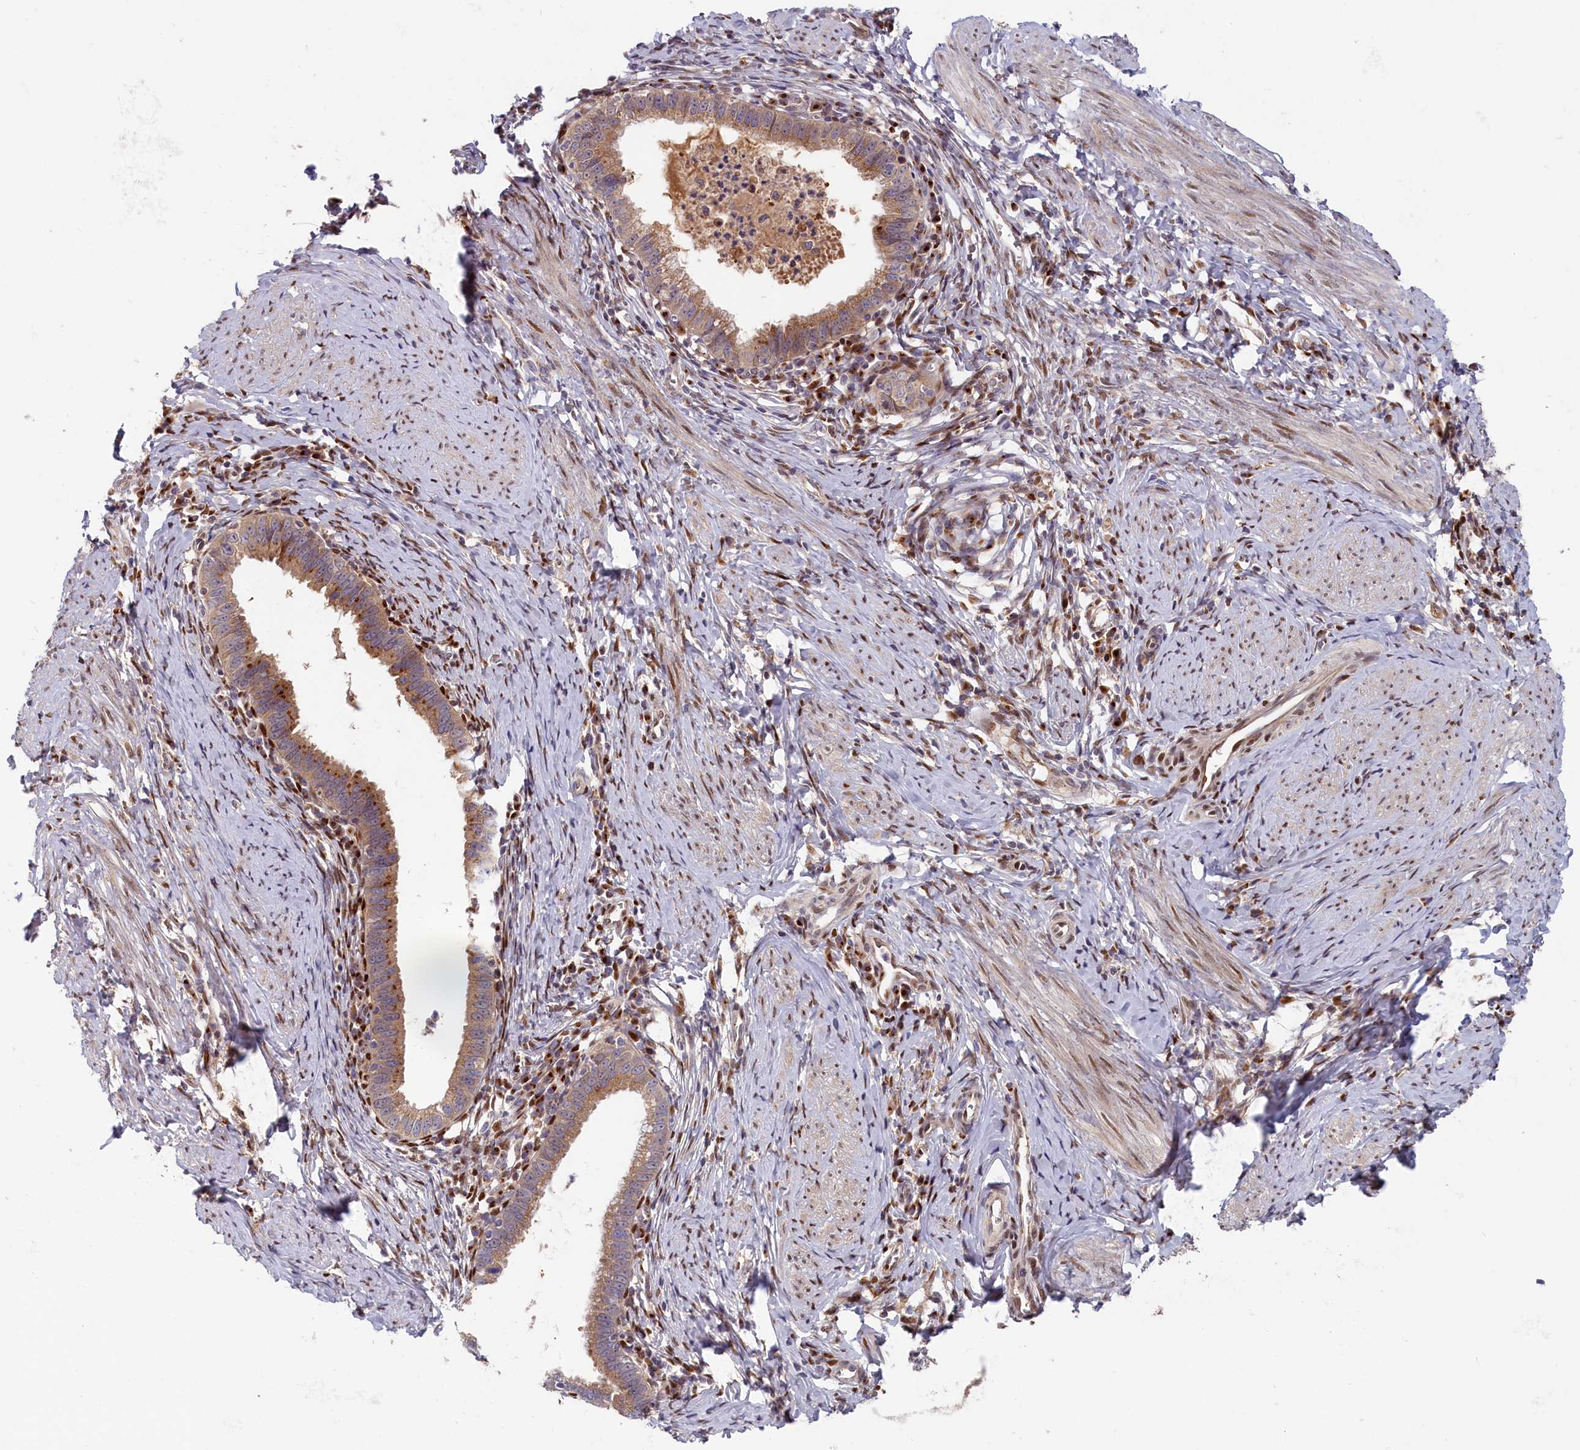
{"staining": {"intensity": "moderate", "quantity": ">75%", "location": "cytoplasmic/membranous"}, "tissue": "cervical cancer", "cell_type": "Tumor cells", "image_type": "cancer", "snomed": [{"axis": "morphology", "description": "Adenocarcinoma, NOS"}, {"axis": "topography", "description": "Cervix"}], "caption": "A brown stain highlights moderate cytoplasmic/membranous staining of a protein in cervical cancer (adenocarcinoma) tumor cells. The protein of interest is shown in brown color, while the nuclei are stained blue.", "gene": "CHST12", "patient": {"sex": "female", "age": 36}}